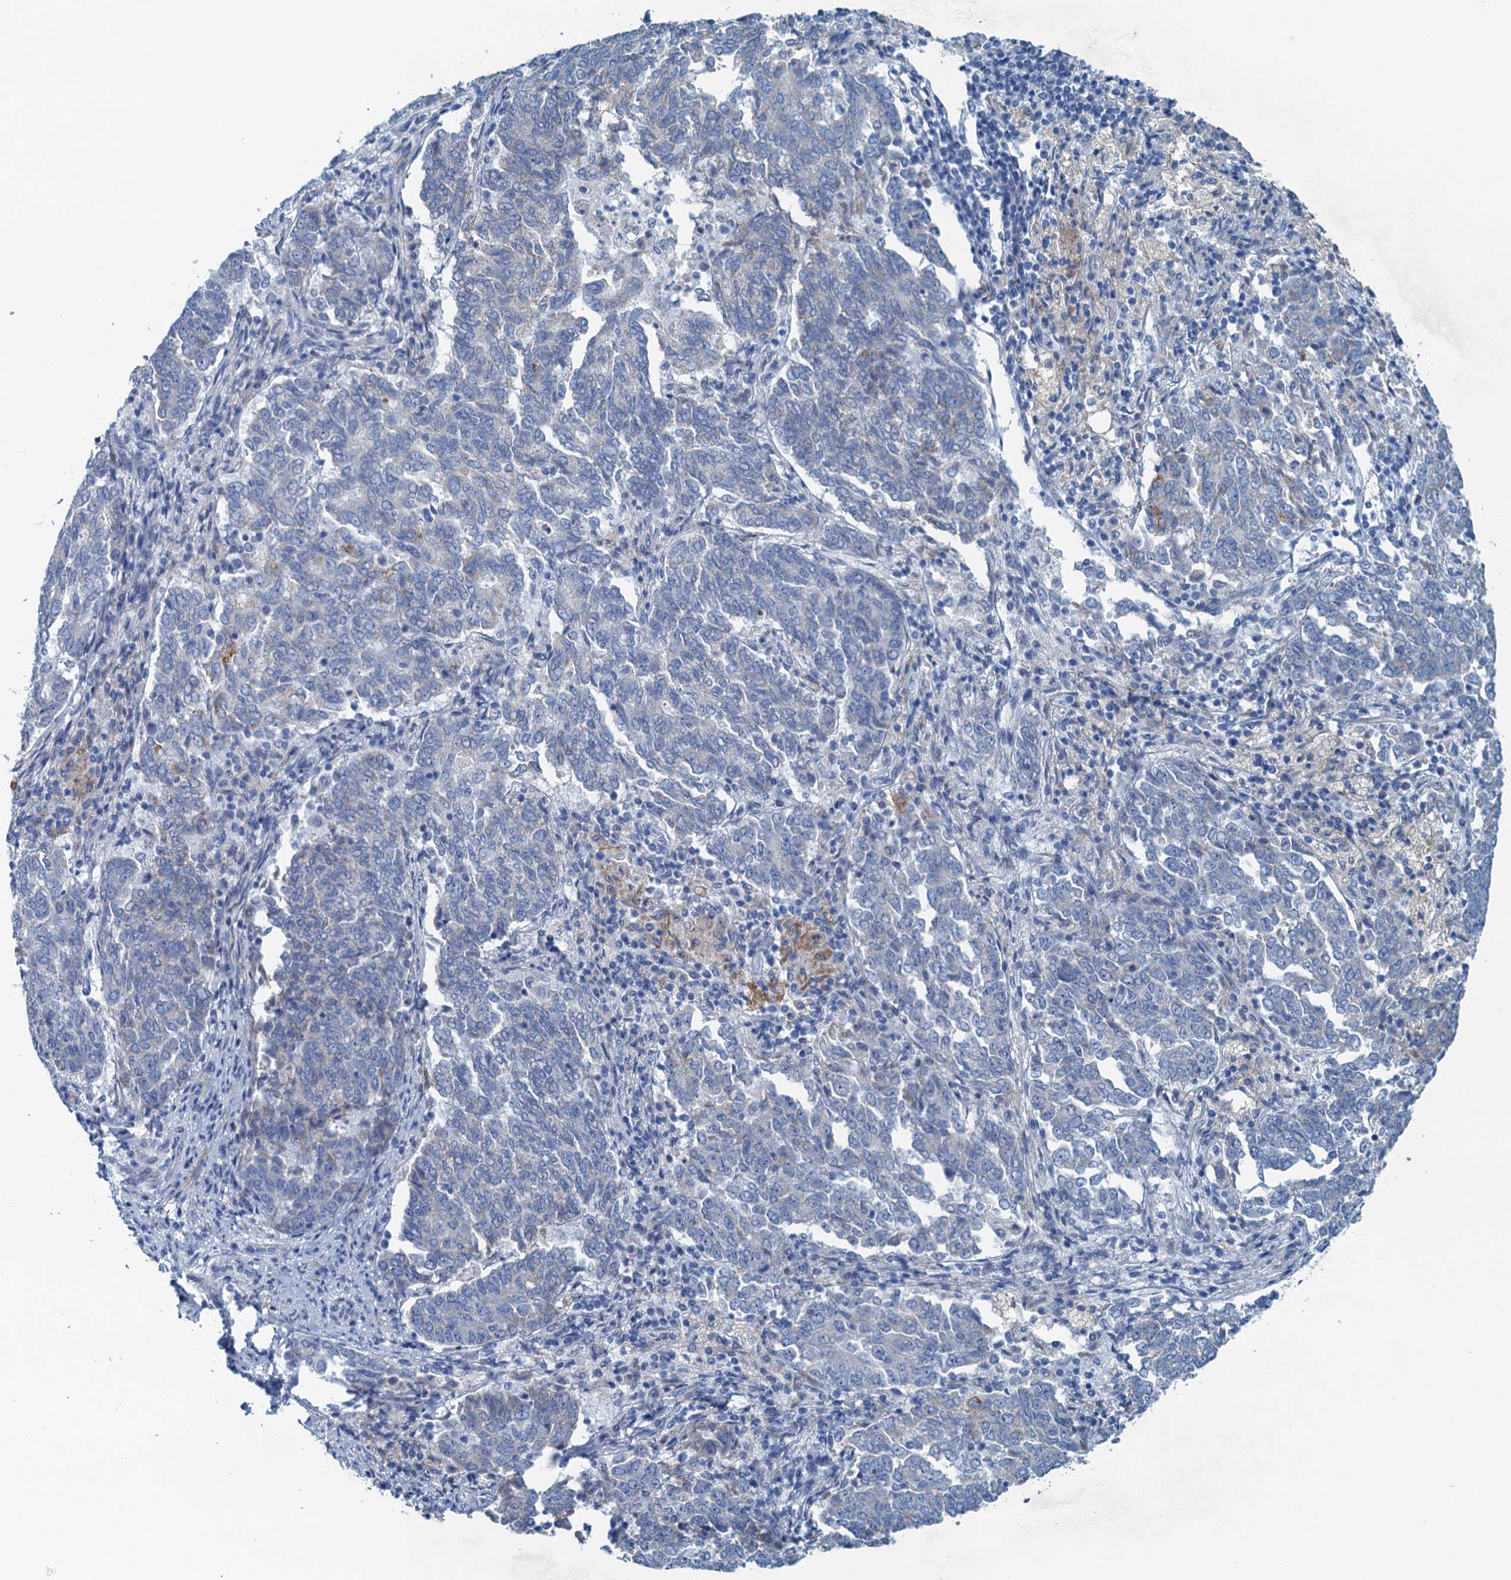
{"staining": {"intensity": "negative", "quantity": "none", "location": "none"}, "tissue": "endometrial cancer", "cell_type": "Tumor cells", "image_type": "cancer", "snomed": [{"axis": "morphology", "description": "Adenocarcinoma, NOS"}, {"axis": "topography", "description": "Endometrium"}], "caption": "High magnification brightfield microscopy of endometrial cancer stained with DAB (brown) and counterstained with hematoxylin (blue): tumor cells show no significant expression.", "gene": "C10orf88", "patient": {"sex": "female", "age": 80}}